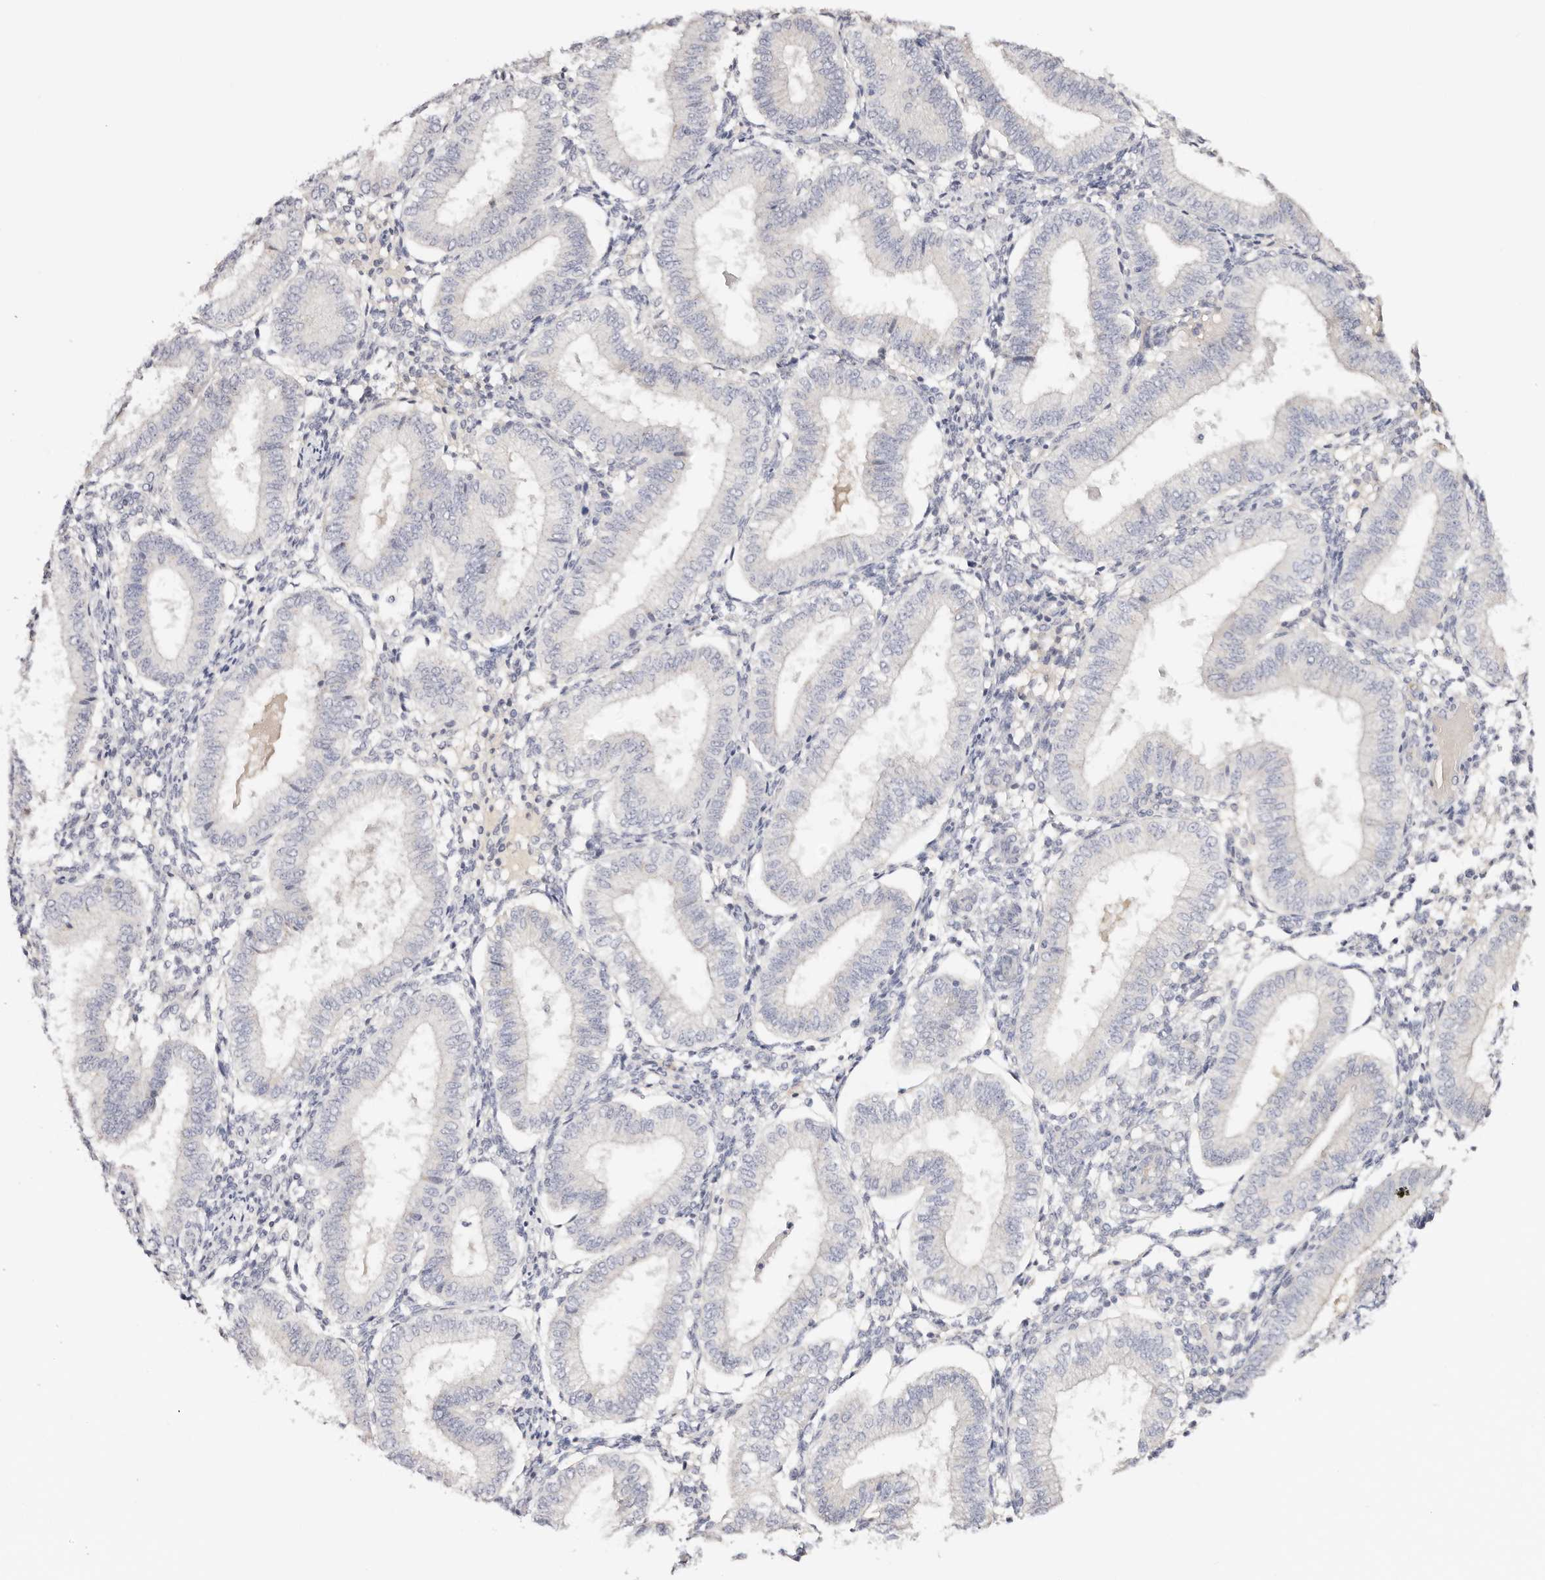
{"staining": {"intensity": "negative", "quantity": "none", "location": "none"}, "tissue": "endometrium", "cell_type": "Cells in endometrial stroma", "image_type": "normal", "snomed": [{"axis": "morphology", "description": "Normal tissue, NOS"}, {"axis": "topography", "description": "Endometrium"}], "caption": "An immunohistochemistry histopathology image of benign endometrium is shown. There is no staining in cells in endometrial stroma of endometrium.", "gene": "DNASE1", "patient": {"sex": "female", "age": 39}}